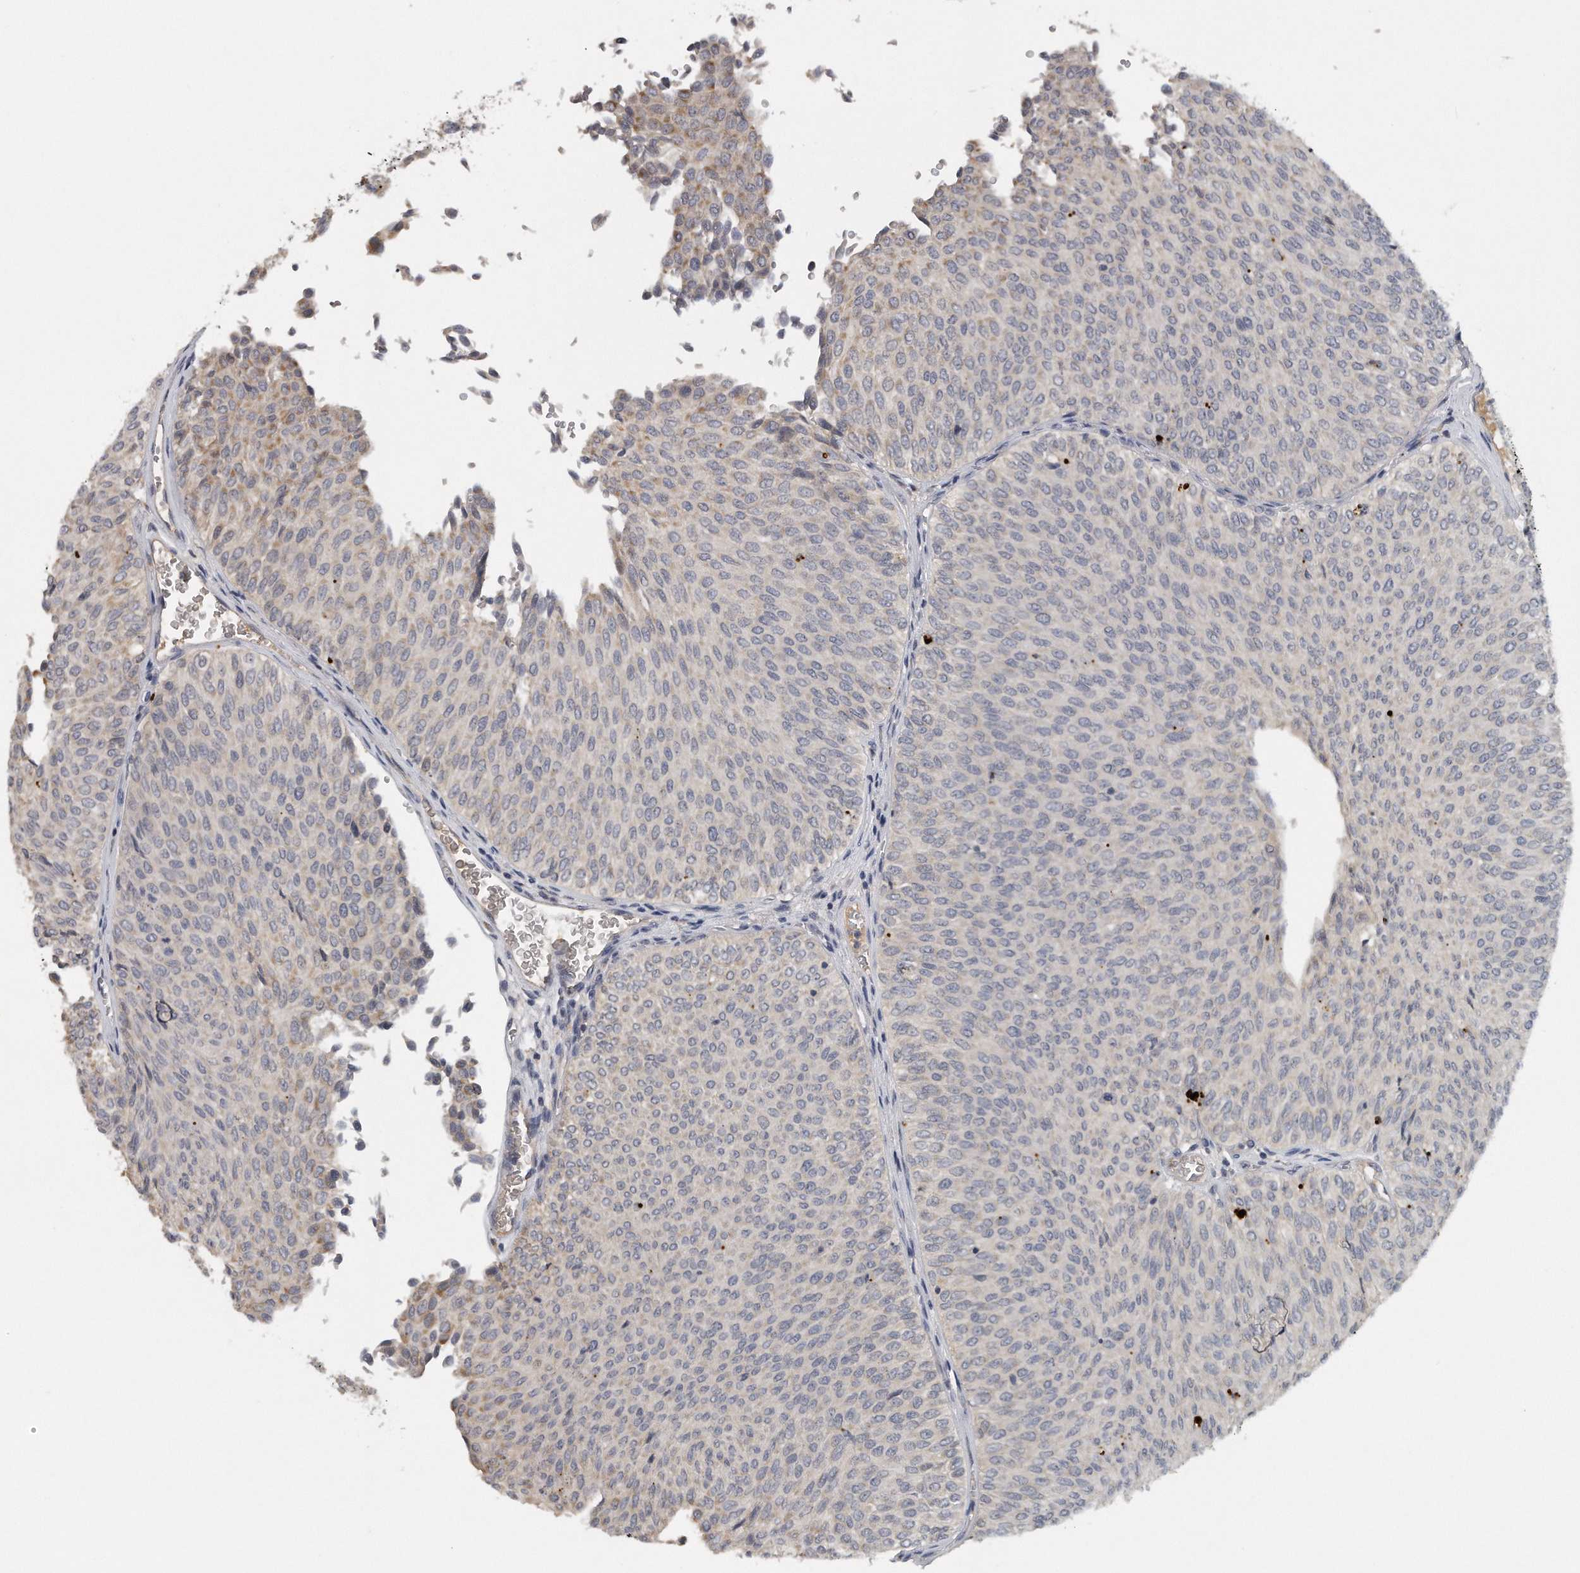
{"staining": {"intensity": "weak", "quantity": "<25%", "location": "cytoplasmic/membranous"}, "tissue": "urothelial cancer", "cell_type": "Tumor cells", "image_type": "cancer", "snomed": [{"axis": "morphology", "description": "Urothelial carcinoma, Low grade"}, {"axis": "topography", "description": "Urinary bladder"}], "caption": "The photomicrograph reveals no significant staining in tumor cells of urothelial cancer.", "gene": "TRAPPC14", "patient": {"sex": "male", "age": 78}}